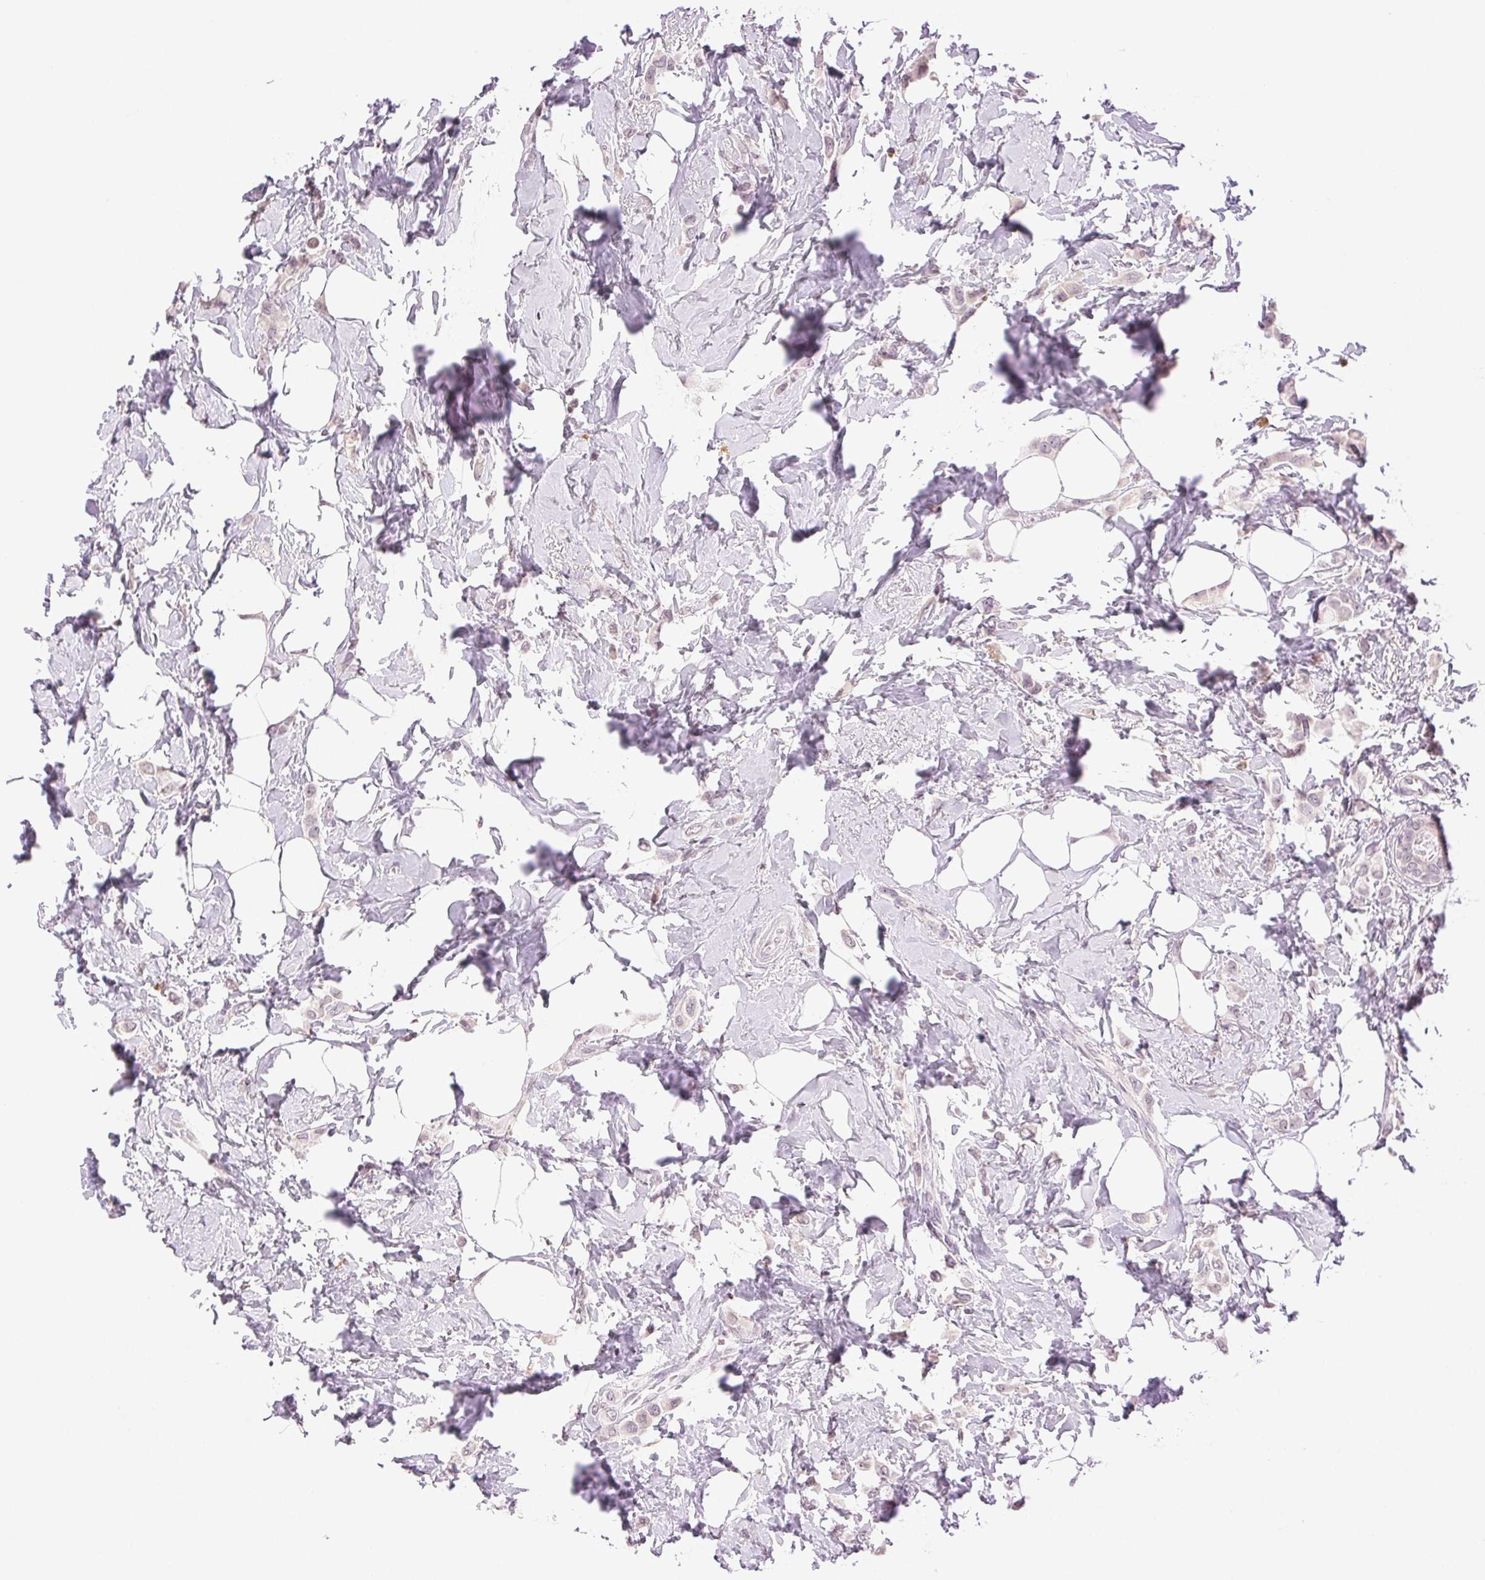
{"staining": {"intensity": "negative", "quantity": "none", "location": "none"}, "tissue": "breast cancer", "cell_type": "Tumor cells", "image_type": "cancer", "snomed": [{"axis": "morphology", "description": "Lobular carcinoma"}, {"axis": "topography", "description": "Breast"}], "caption": "This photomicrograph is of breast cancer stained with immunohistochemistry (IHC) to label a protein in brown with the nuclei are counter-stained blue. There is no staining in tumor cells.", "gene": "TNNT3", "patient": {"sex": "female", "age": 66}}